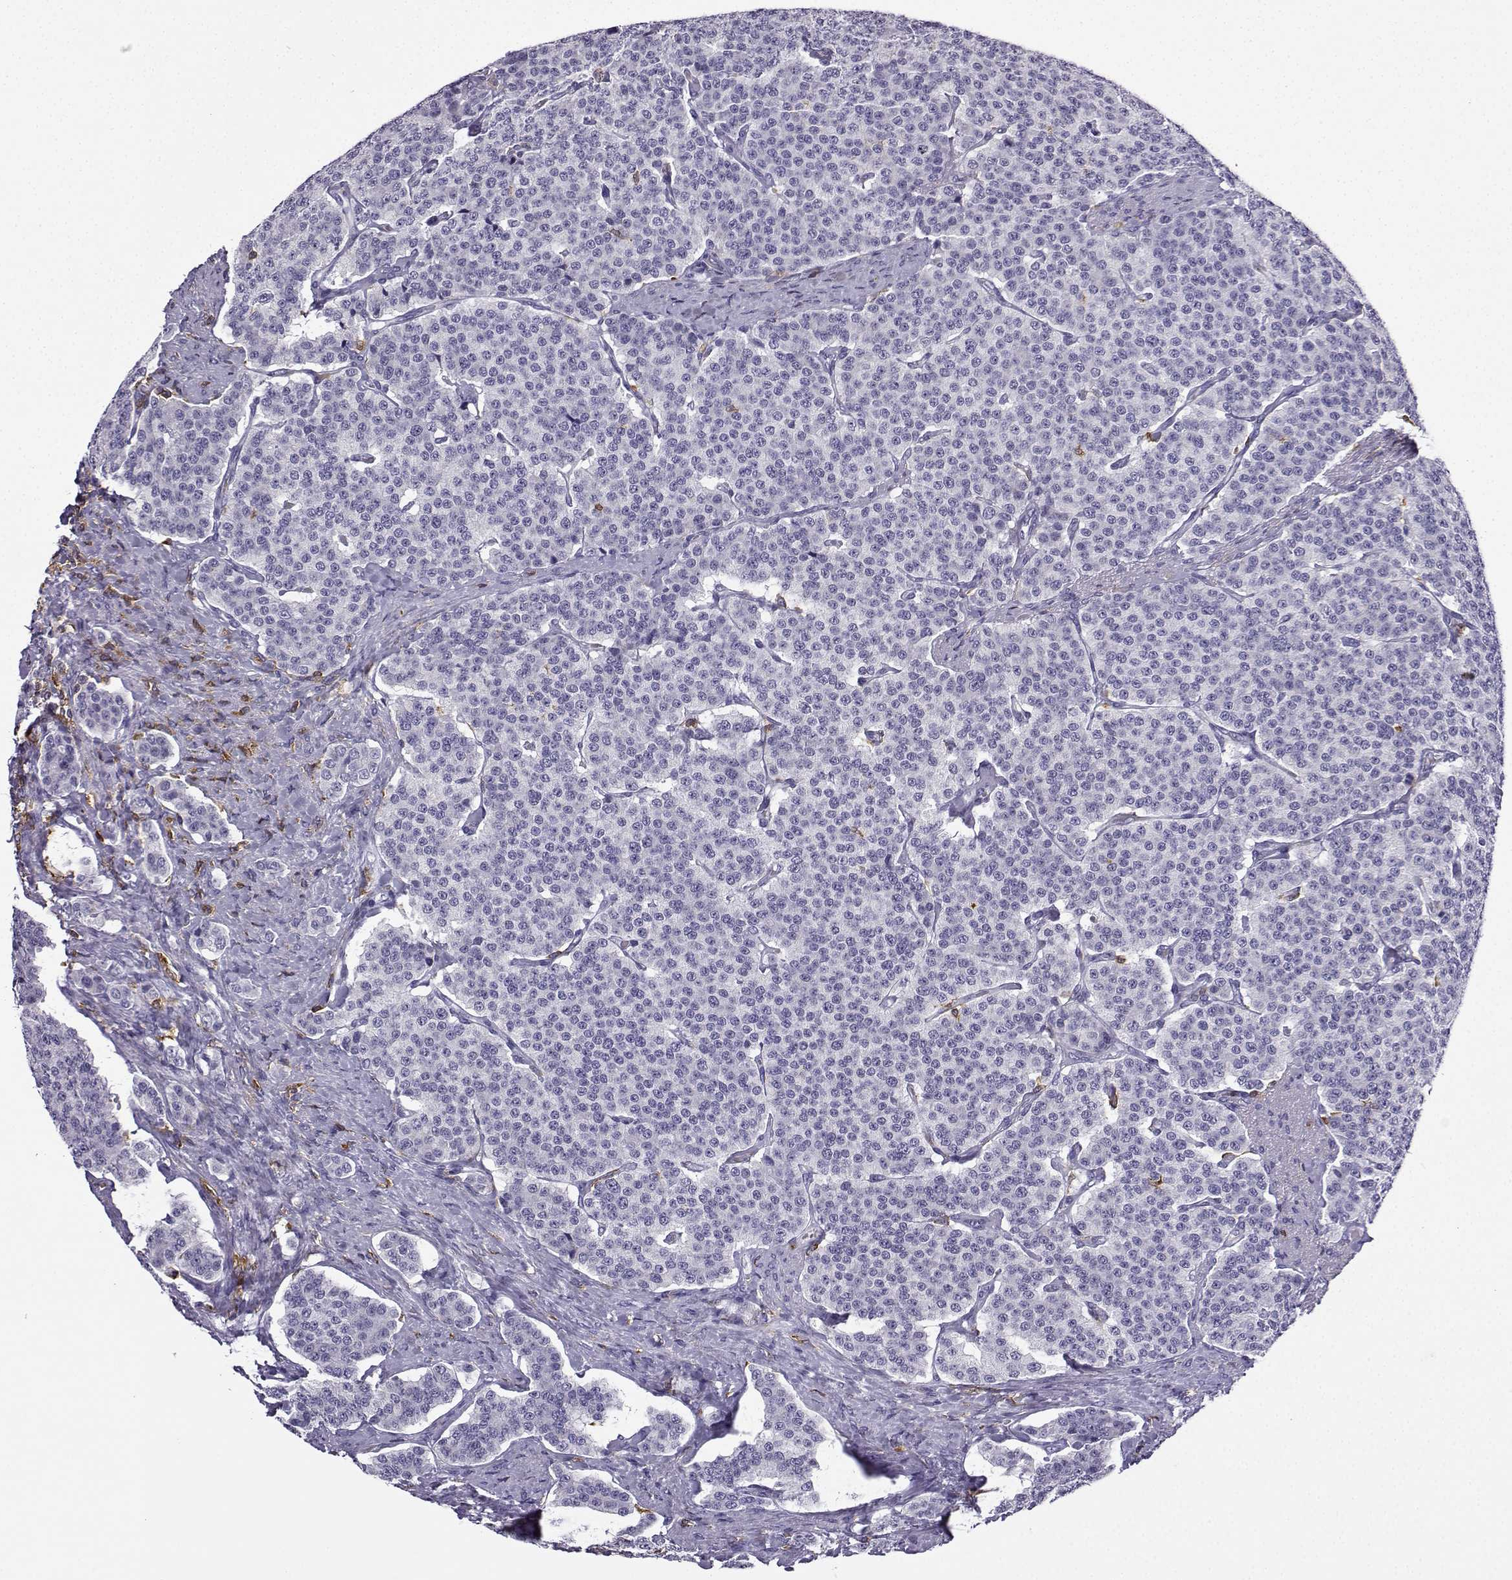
{"staining": {"intensity": "negative", "quantity": "none", "location": "none"}, "tissue": "carcinoid", "cell_type": "Tumor cells", "image_type": "cancer", "snomed": [{"axis": "morphology", "description": "Carcinoid, malignant, NOS"}, {"axis": "topography", "description": "Small intestine"}], "caption": "Malignant carcinoid was stained to show a protein in brown. There is no significant positivity in tumor cells. The staining is performed using DAB (3,3'-diaminobenzidine) brown chromogen with nuclei counter-stained in using hematoxylin.", "gene": "DOCK10", "patient": {"sex": "female", "age": 58}}